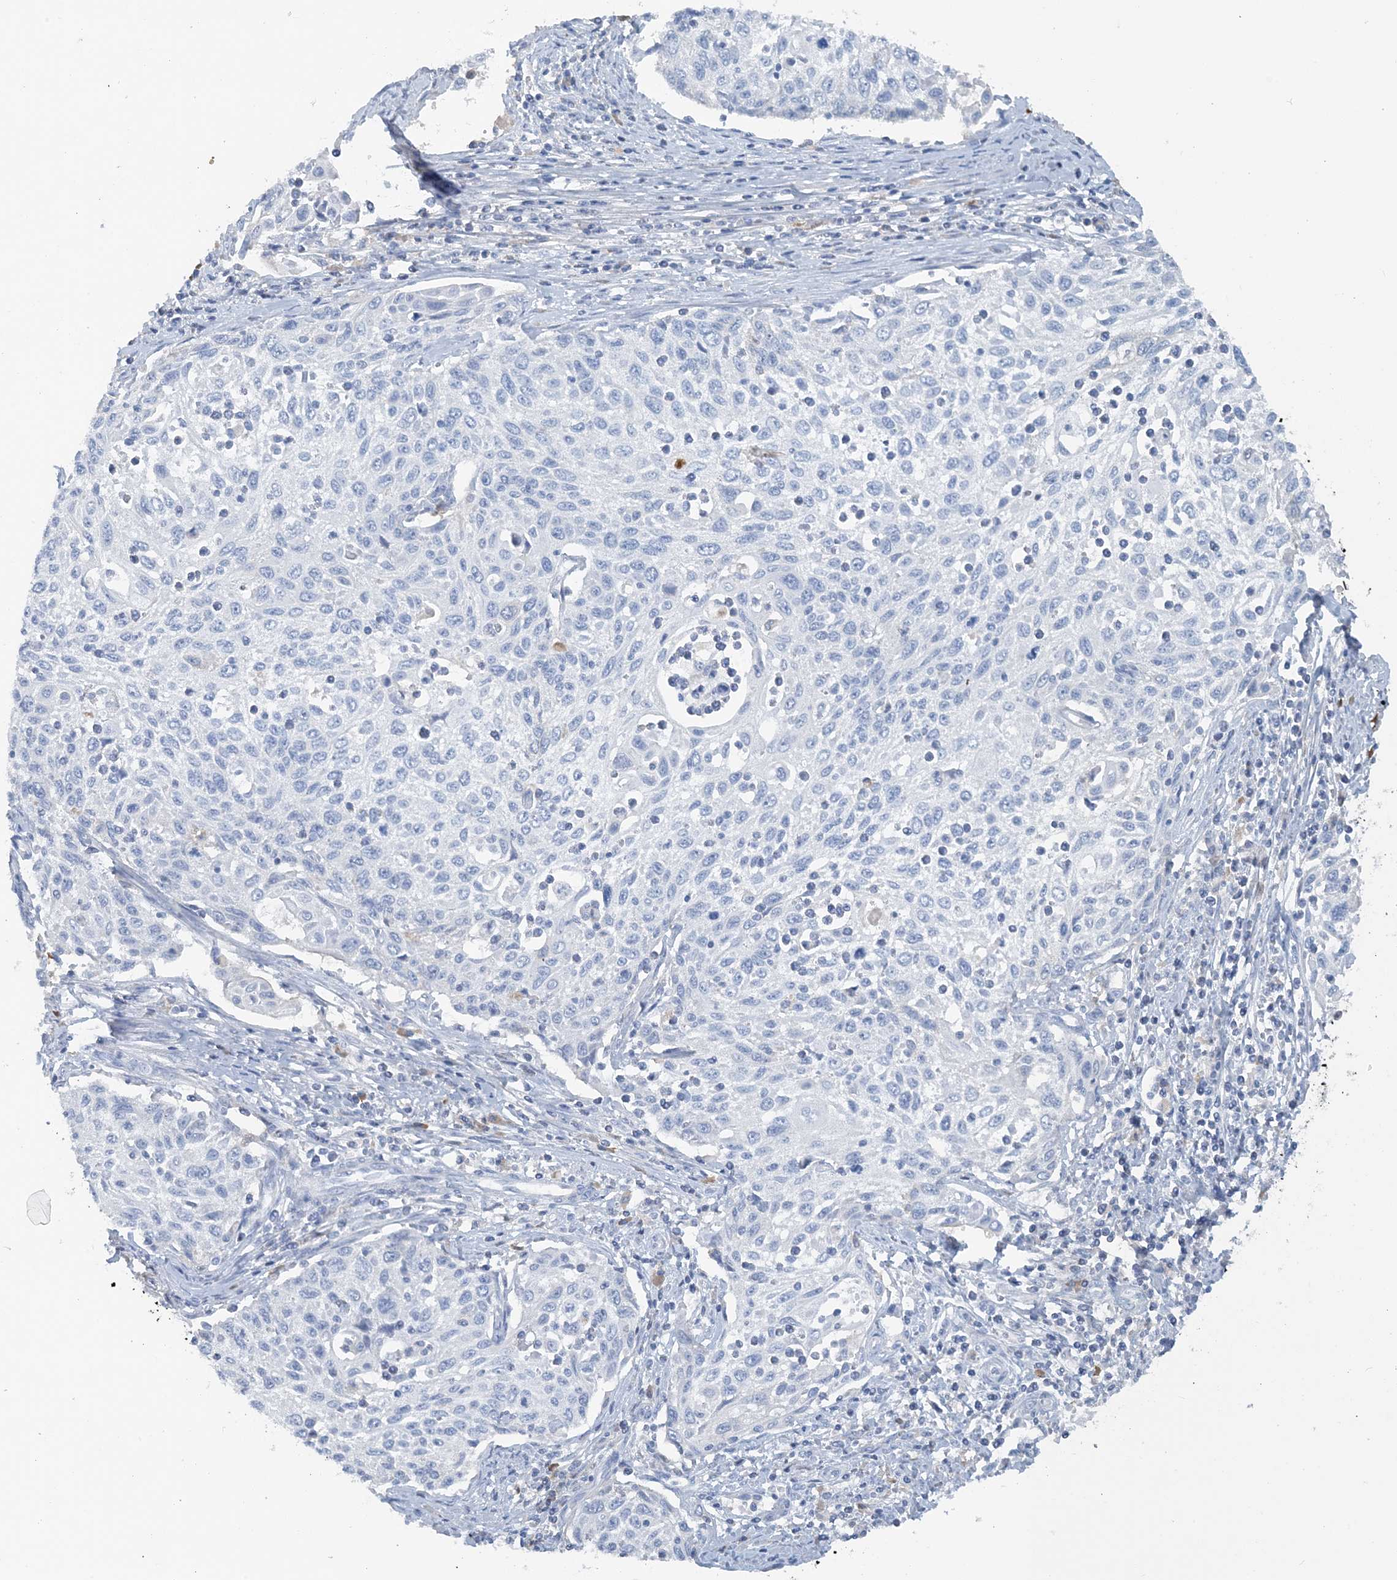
{"staining": {"intensity": "negative", "quantity": "none", "location": "none"}, "tissue": "cervical cancer", "cell_type": "Tumor cells", "image_type": "cancer", "snomed": [{"axis": "morphology", "description": "Squamous cell carcinoma, NOS"}, {"axis": "topography", "description": "Cervix"}], "caption": "Squamous cell carcinoma (cervical) stained for a protein using immunohistochemistry demonstrates no positivity tumor cells.", "gene": "CTRL", "patient": {"sex": "female", "age": 70}}